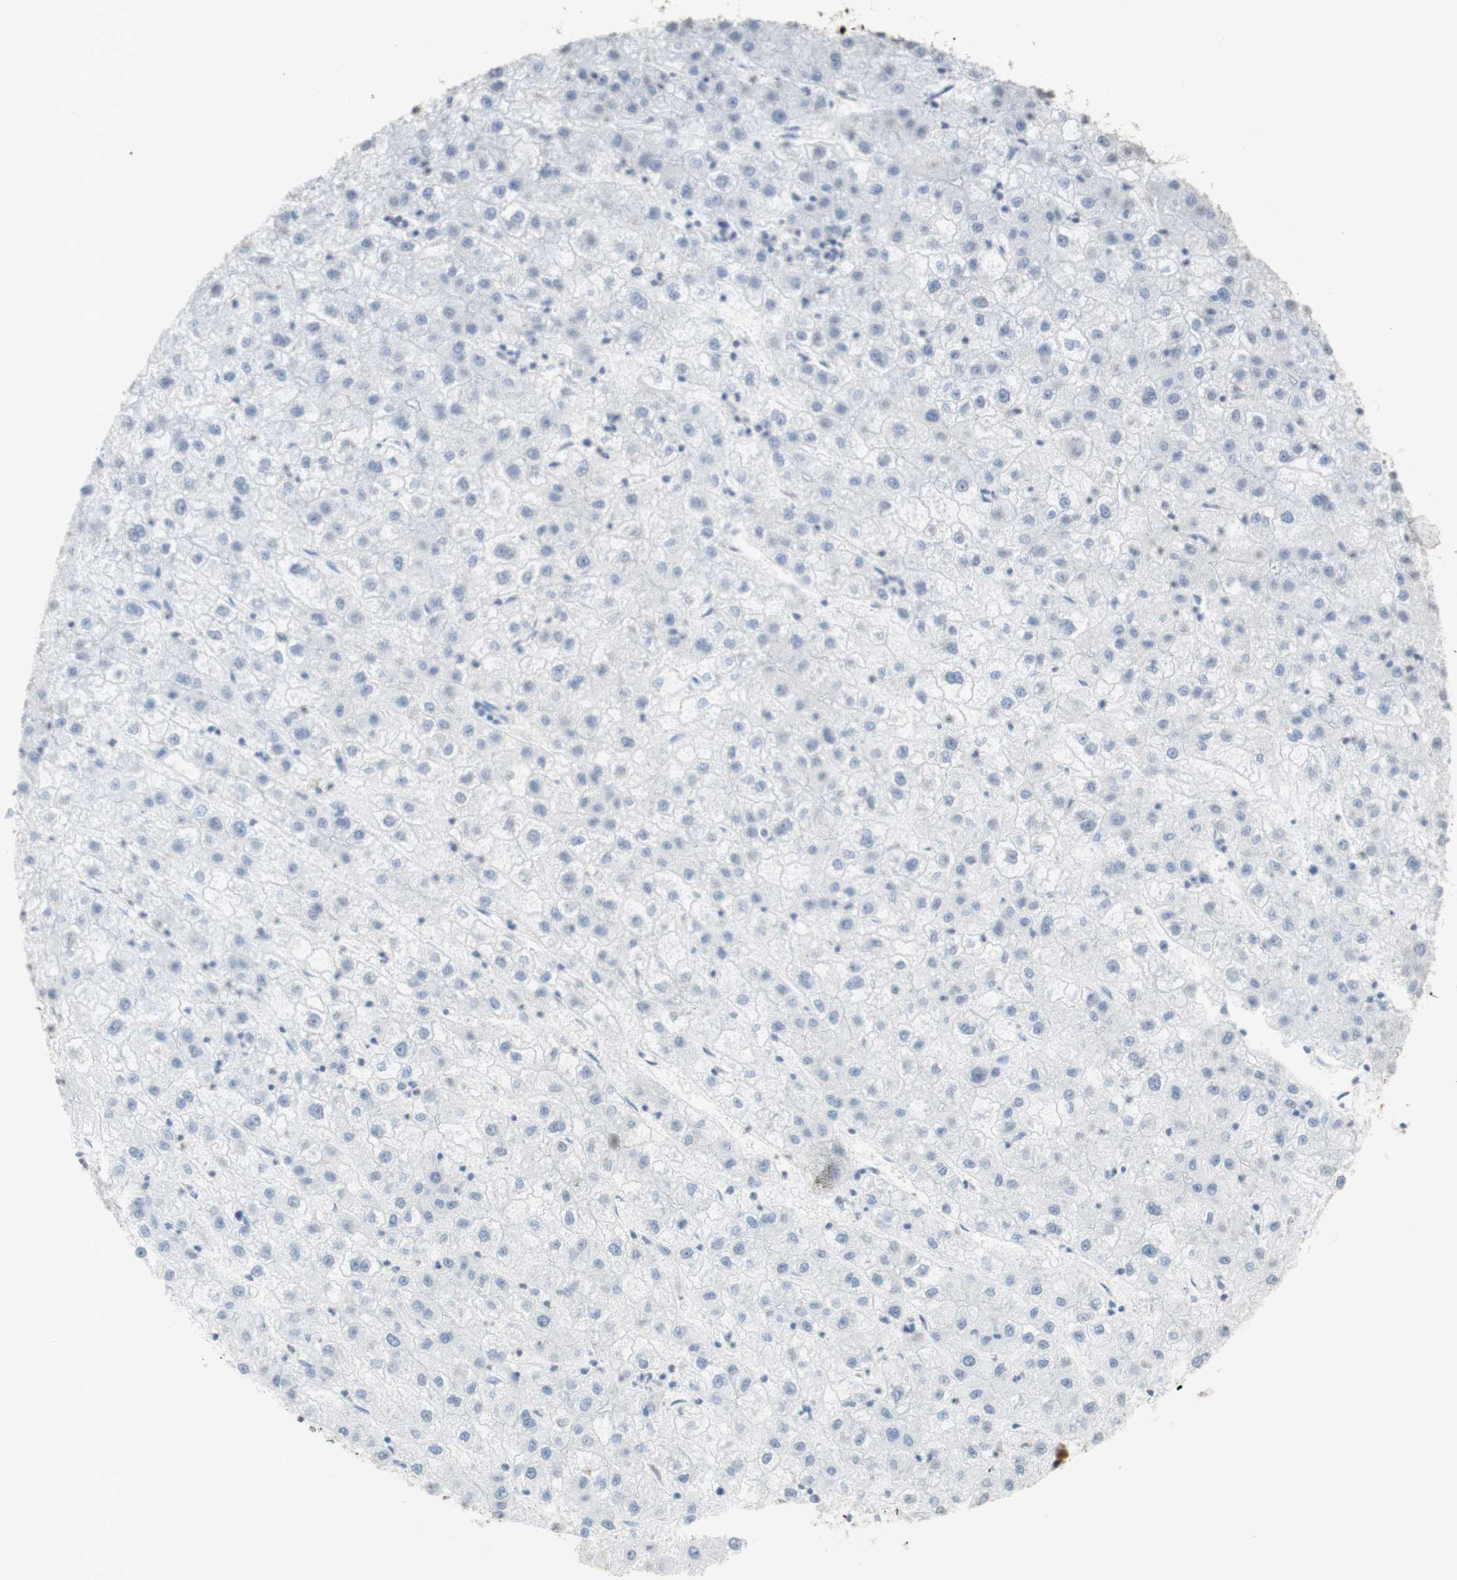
{"staining": {"intensity": "negative", "quantity": "none", "location": "none"}, "tissue": "liver cancer", "cell_type": "Tumor cells", "image_type": "cancer", "snomed": [{"axis": "morphology", "description": "Carcinoma, Hepatocellular, NOS"}, {"axis": "topography", "description": "Liver"}], "caption": "Human liver hepatocellular carcinoma stained for a protein using IHC reveals no staining in tumor cells.", "gene": "L1CAM", "patient": {"sex": "male", "age": 72}}